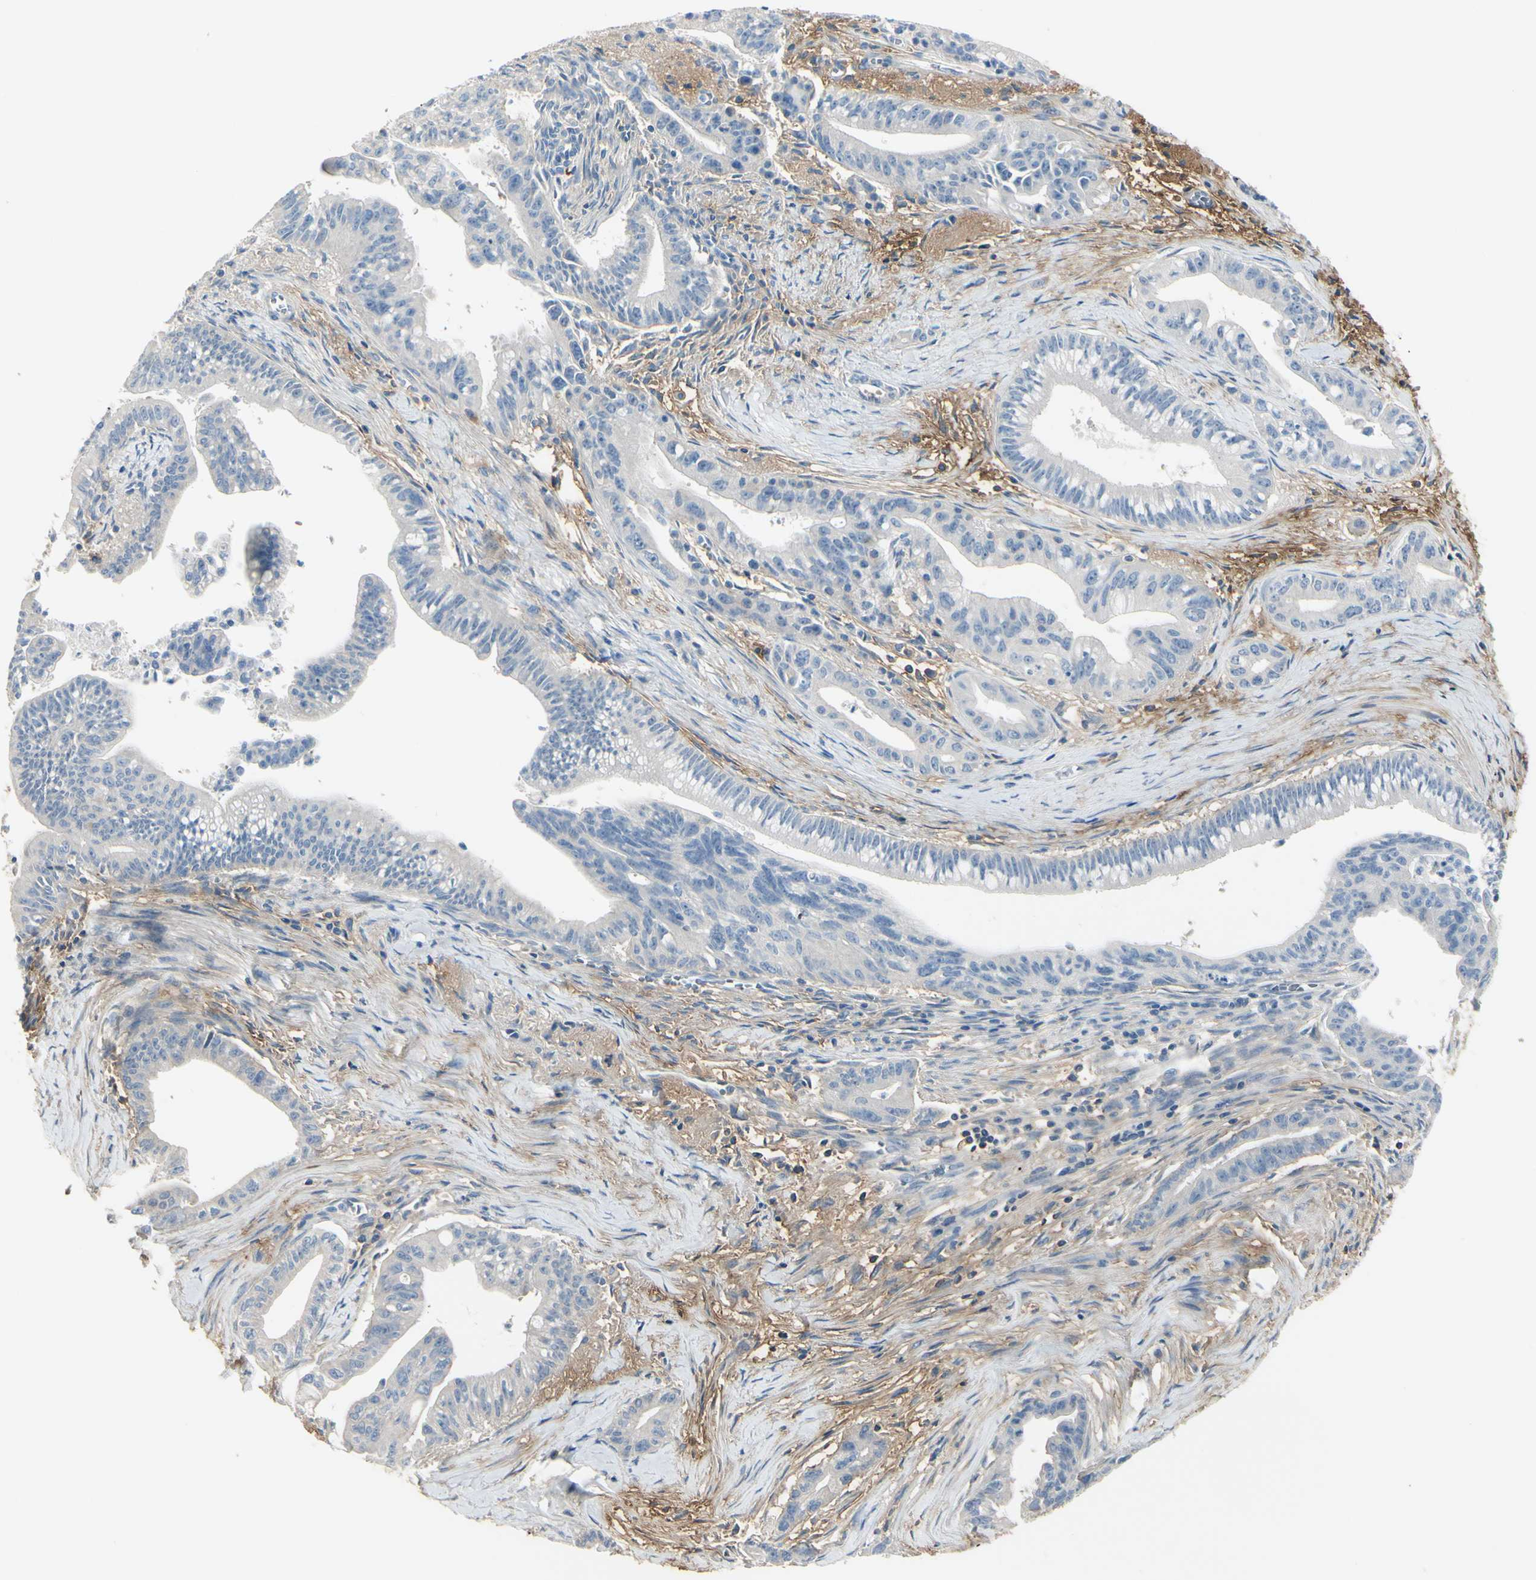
{"staining": {"intensity": "negative", "quantity": "none", "location": "none"}, "tissue": "pancreatic cancer", "cell_type": "Tumor cells", "image_type": "cancer", "snomed": [{"axis": "morphology", "description": "Adenocarcinoma, NOS"}, {"axis": "topography", "description": "Pancreas"}], "caption": "An immunohistochemistry (IHC) photomicrograph of adenocarcinoma (pancreatic) is shown. There is no staining in tumor cells of adenocarcinoma (pancreatic).", "gene": "NCBP2L", "patient": {"sex": "male", "age": 70}}